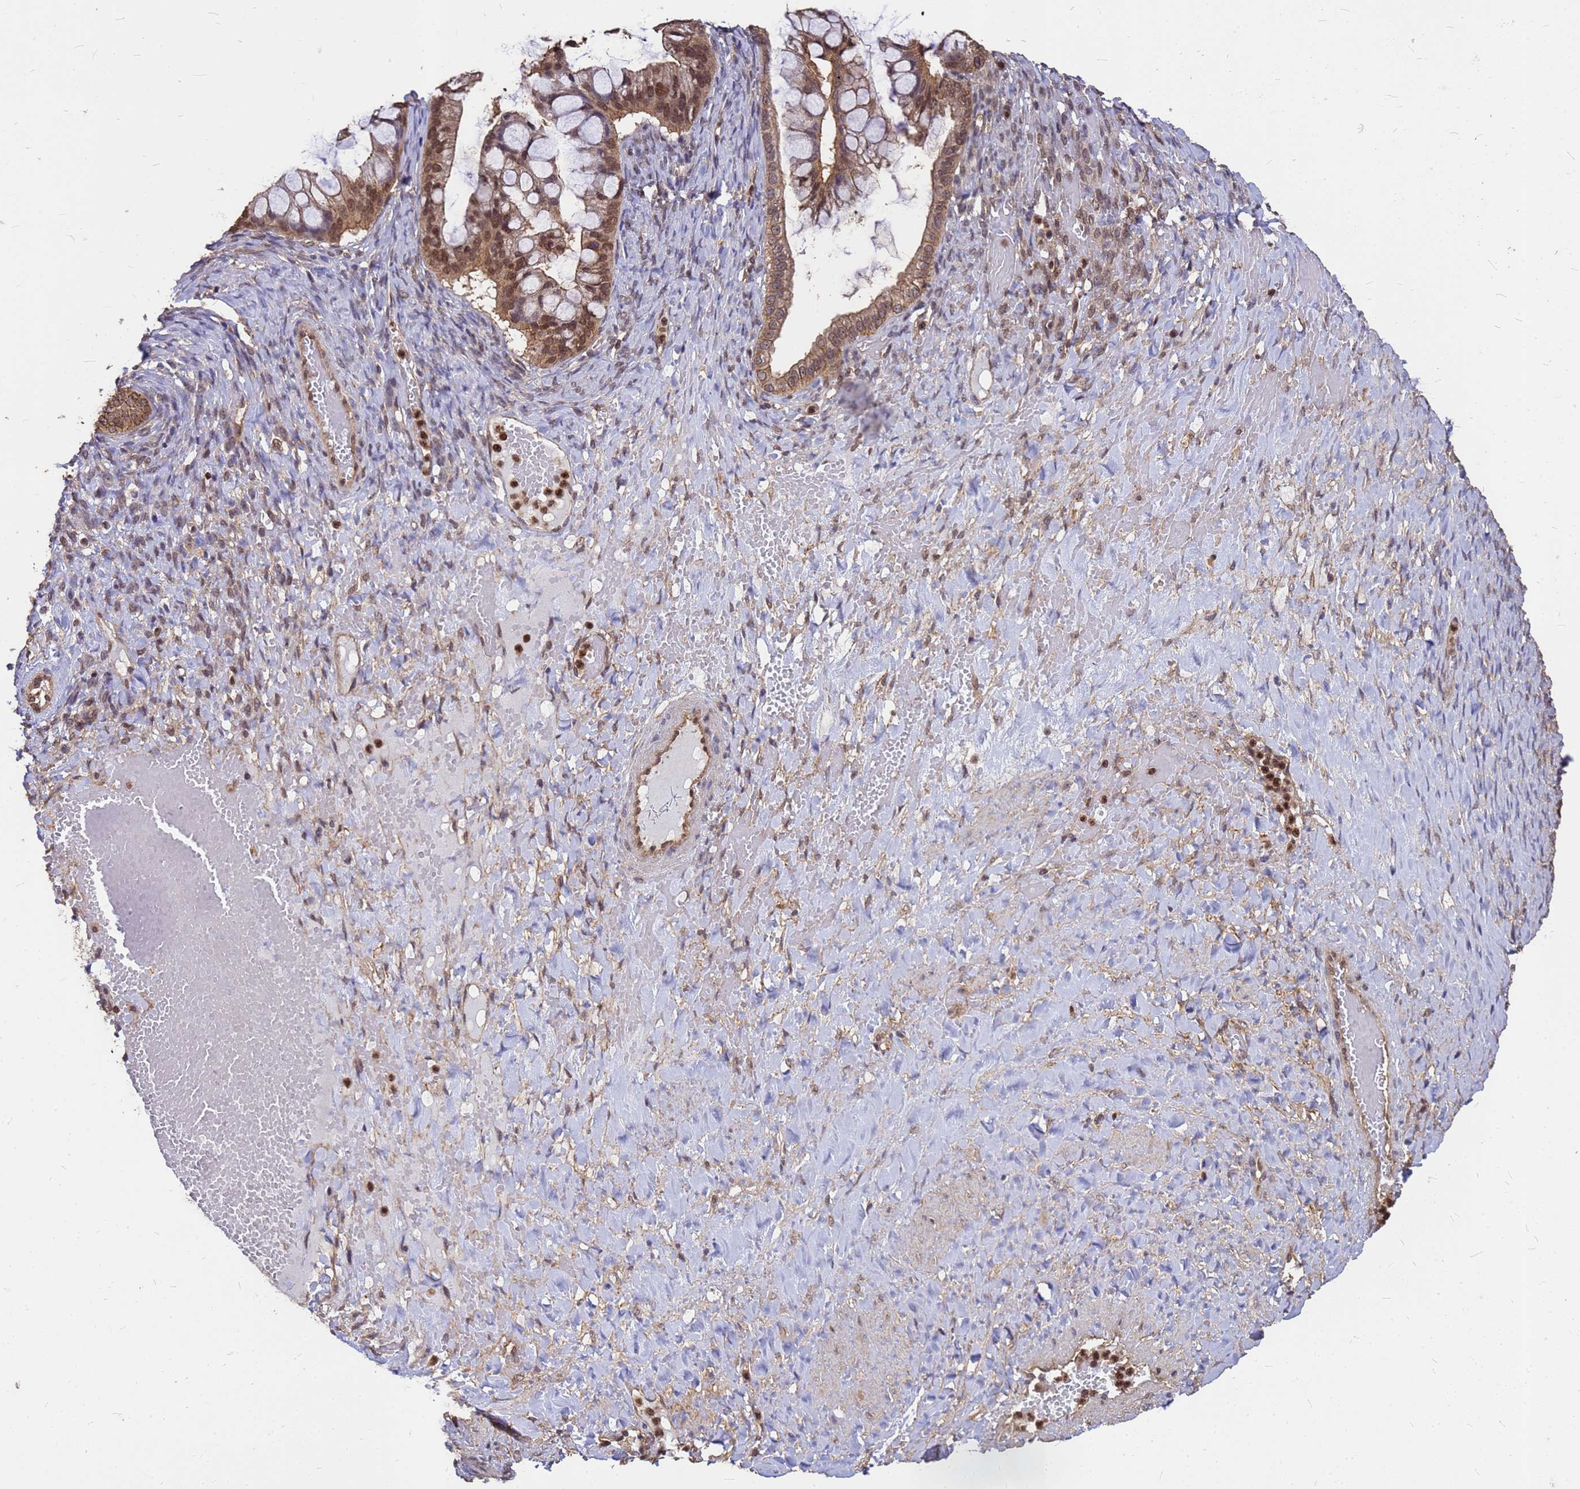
{"staining": {"intensity": "moderate", "quantity": ">75%", "location": "cytoplasmic/membranous,nuclear"}, "tissue": "ovarian cancer", "cell_type": "Tumor cells", "image_type": "cancer", "snomed": [{"axis": "morphology", "description": "Cystadenocarcinoma, mucinous, NOS"}, {"axis": "topography", "description": "Ovary"}], "caption": "Mucinous cystadenocarcinoma (ovarian) tissue displays moderate cytoplasmic/membranous and nuclear staining in about >75% of tumor cells, visualized by immunohistochemistry.", "gene": "C1orf35", "patient": {"sex": "female", "age": 73}}